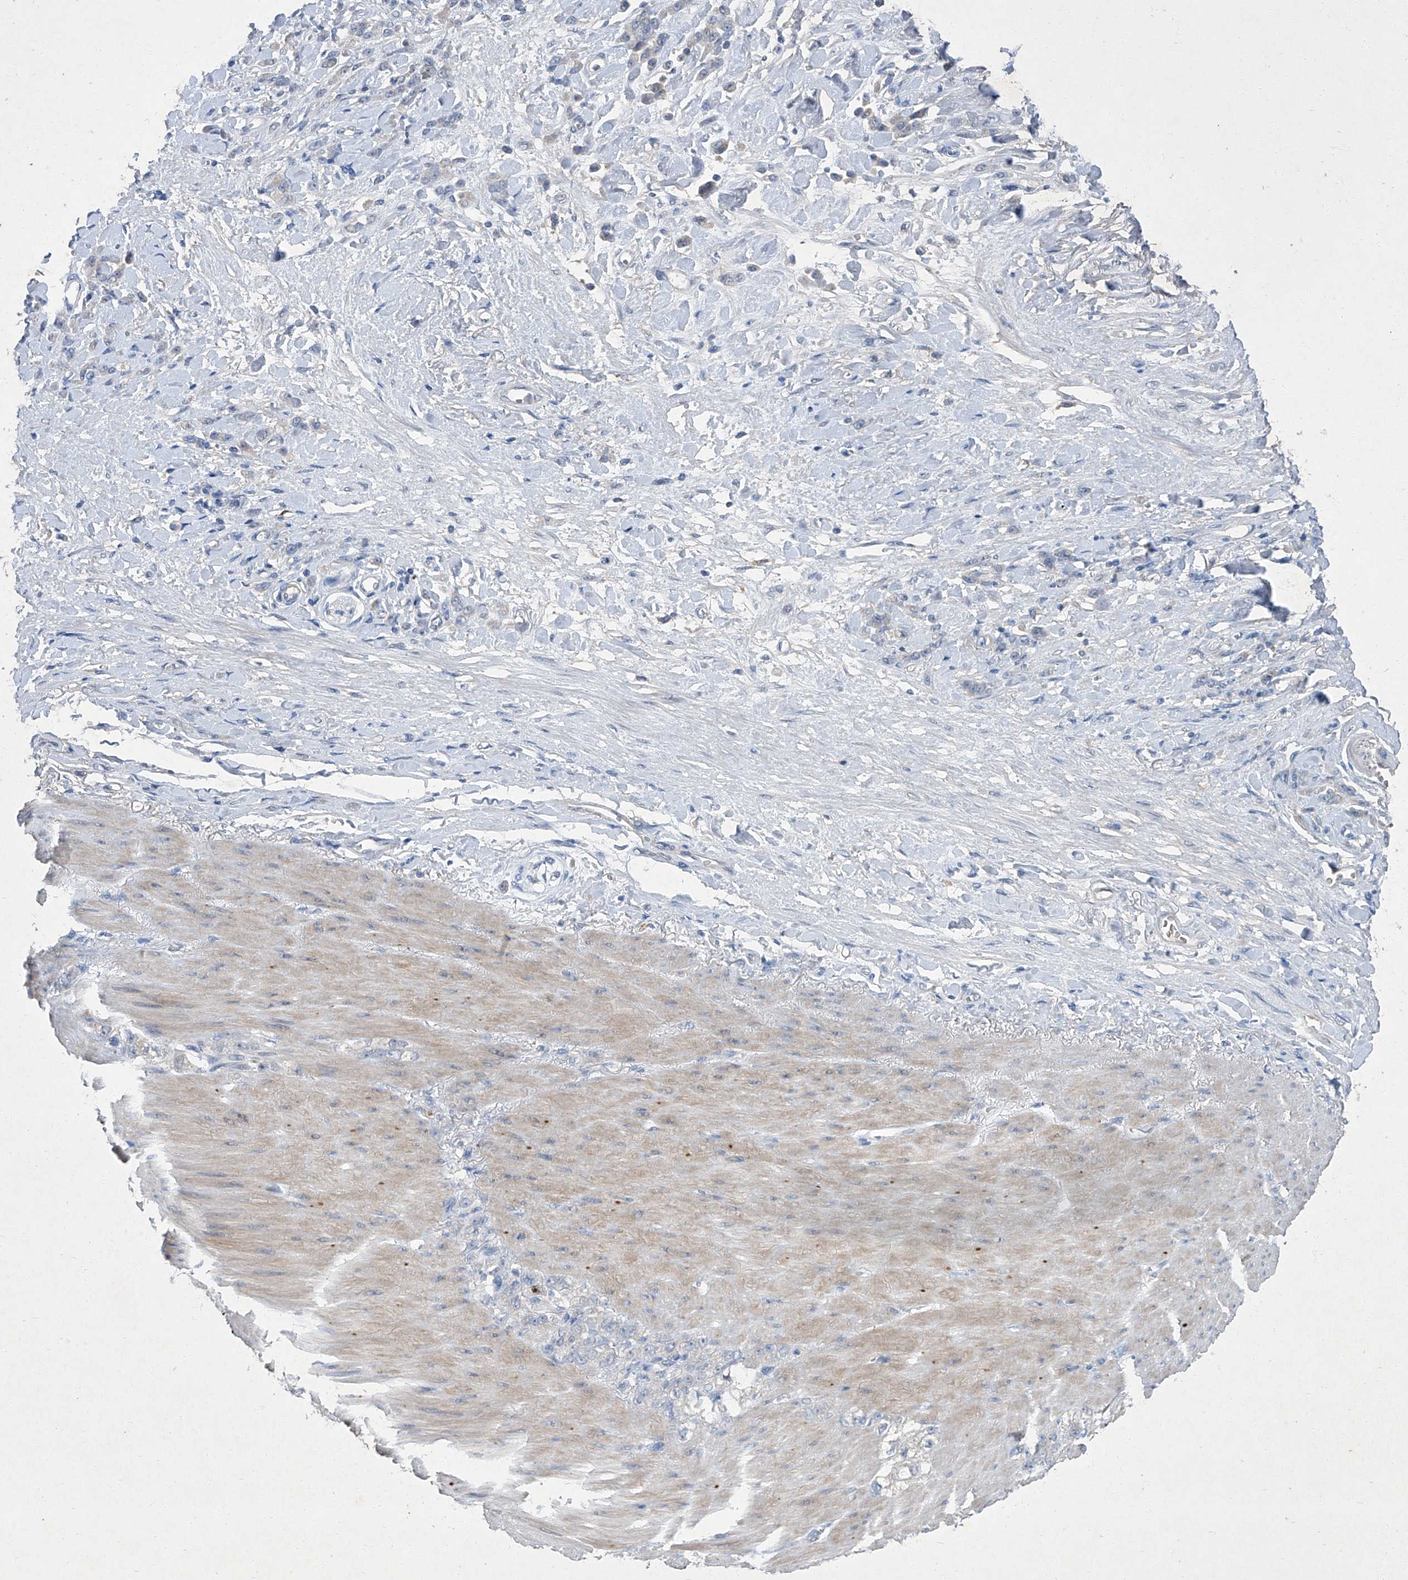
{"staining": {"intensity": "negative", "quantity": "none", "location": "none"}, "tissue": "stomach cancer", "cell_type": "Tumor cells", "image_type": "cancer", "snomed": [{"axis": "morphology", "description": "Normal tissue, NOS"}, {"axis": "morphology", "description": "Adenocarcinoma, NOS"}, {"axis": "topography", "description": "Stomach"}], "caption": "Adenocarcinoma (stomach) was stained to show a protein in brown. There is no significant positivity in tumor cells.", "gene": "SBK2", "patient": {"sex": "male", "age": 82}}